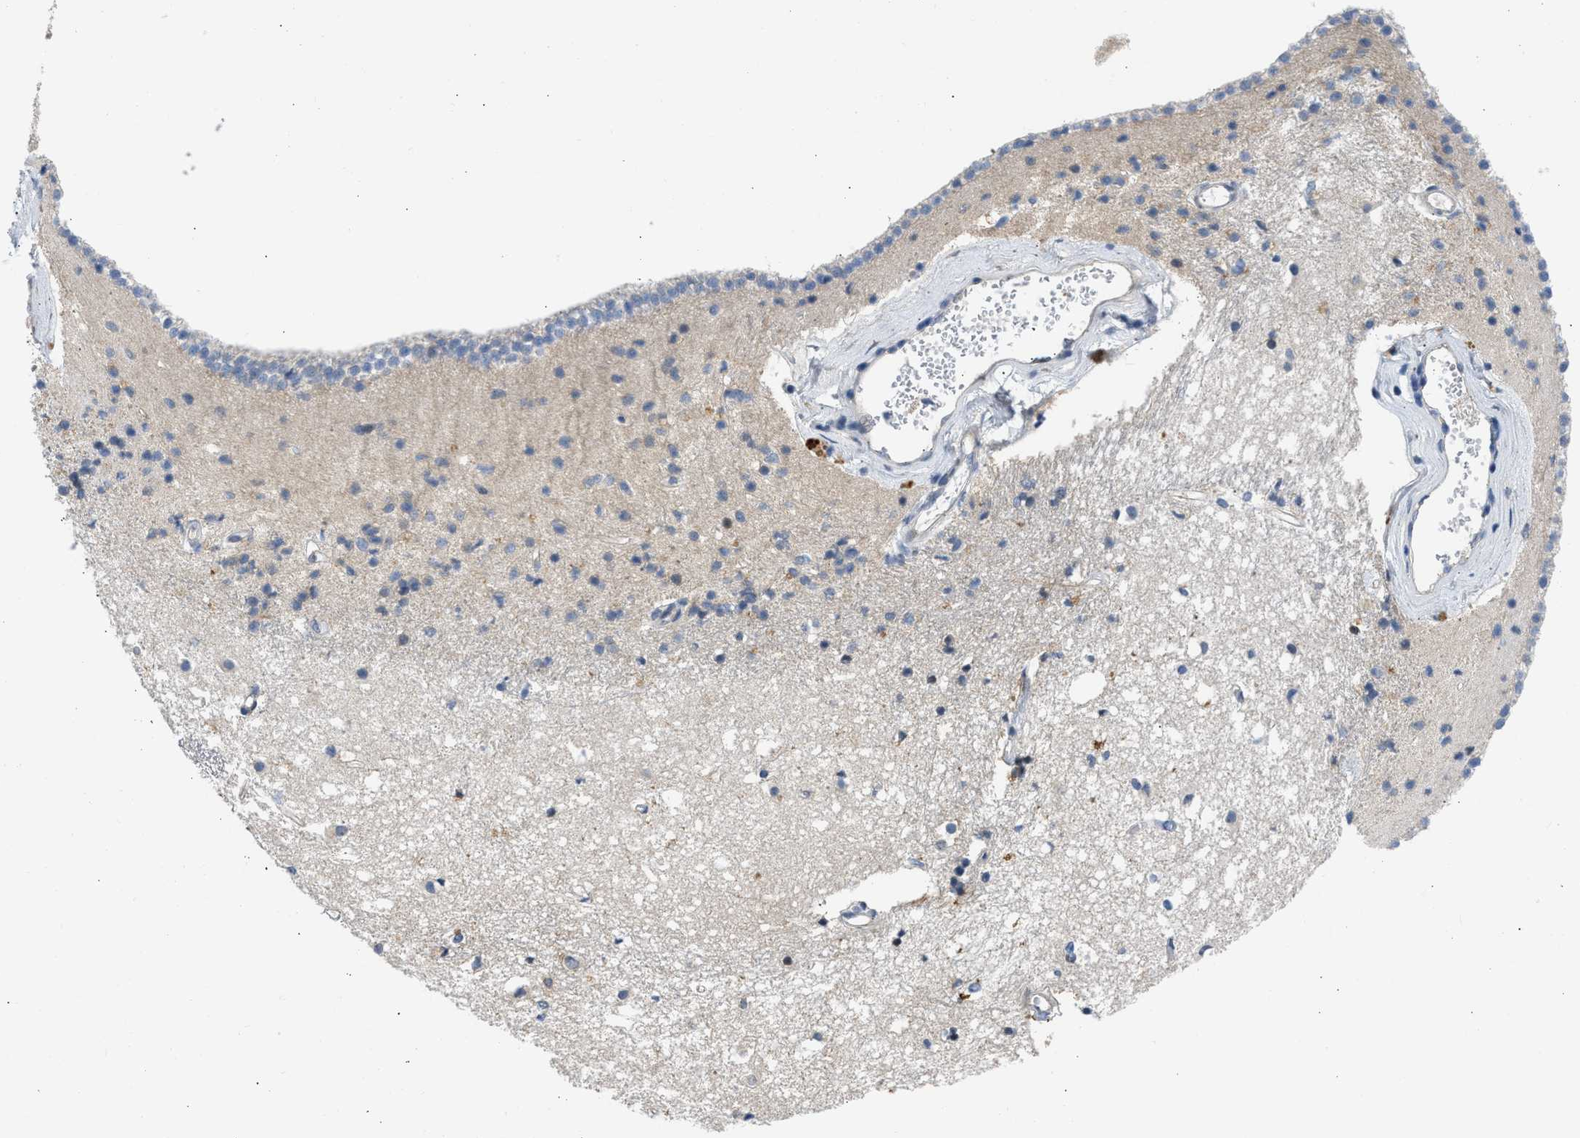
{"staining": {"intensity": "moderate", "quantity": "25%-75%", "location": "nuclear"}, "tissue": "caudate", "cell_type": "Glial cells", "image_type": "normal", "snomed": [{"axis": "morphology", "description": "Normal tissue, NOS"}, {"axis": "topography", "description": "Lateral ventricle wall"}], "caption": "Immunohistochemistry of normal caudate exhibits medium levels of moderate nuclear staining in approximately 25%-75% of glial cells. (DAB (3,3'-diaminobenzidine) IHC, brown staining for protein, blue staining for nuclei).", "gene": "OLIG3", "patient": {"sex": "male", "age": 45}}